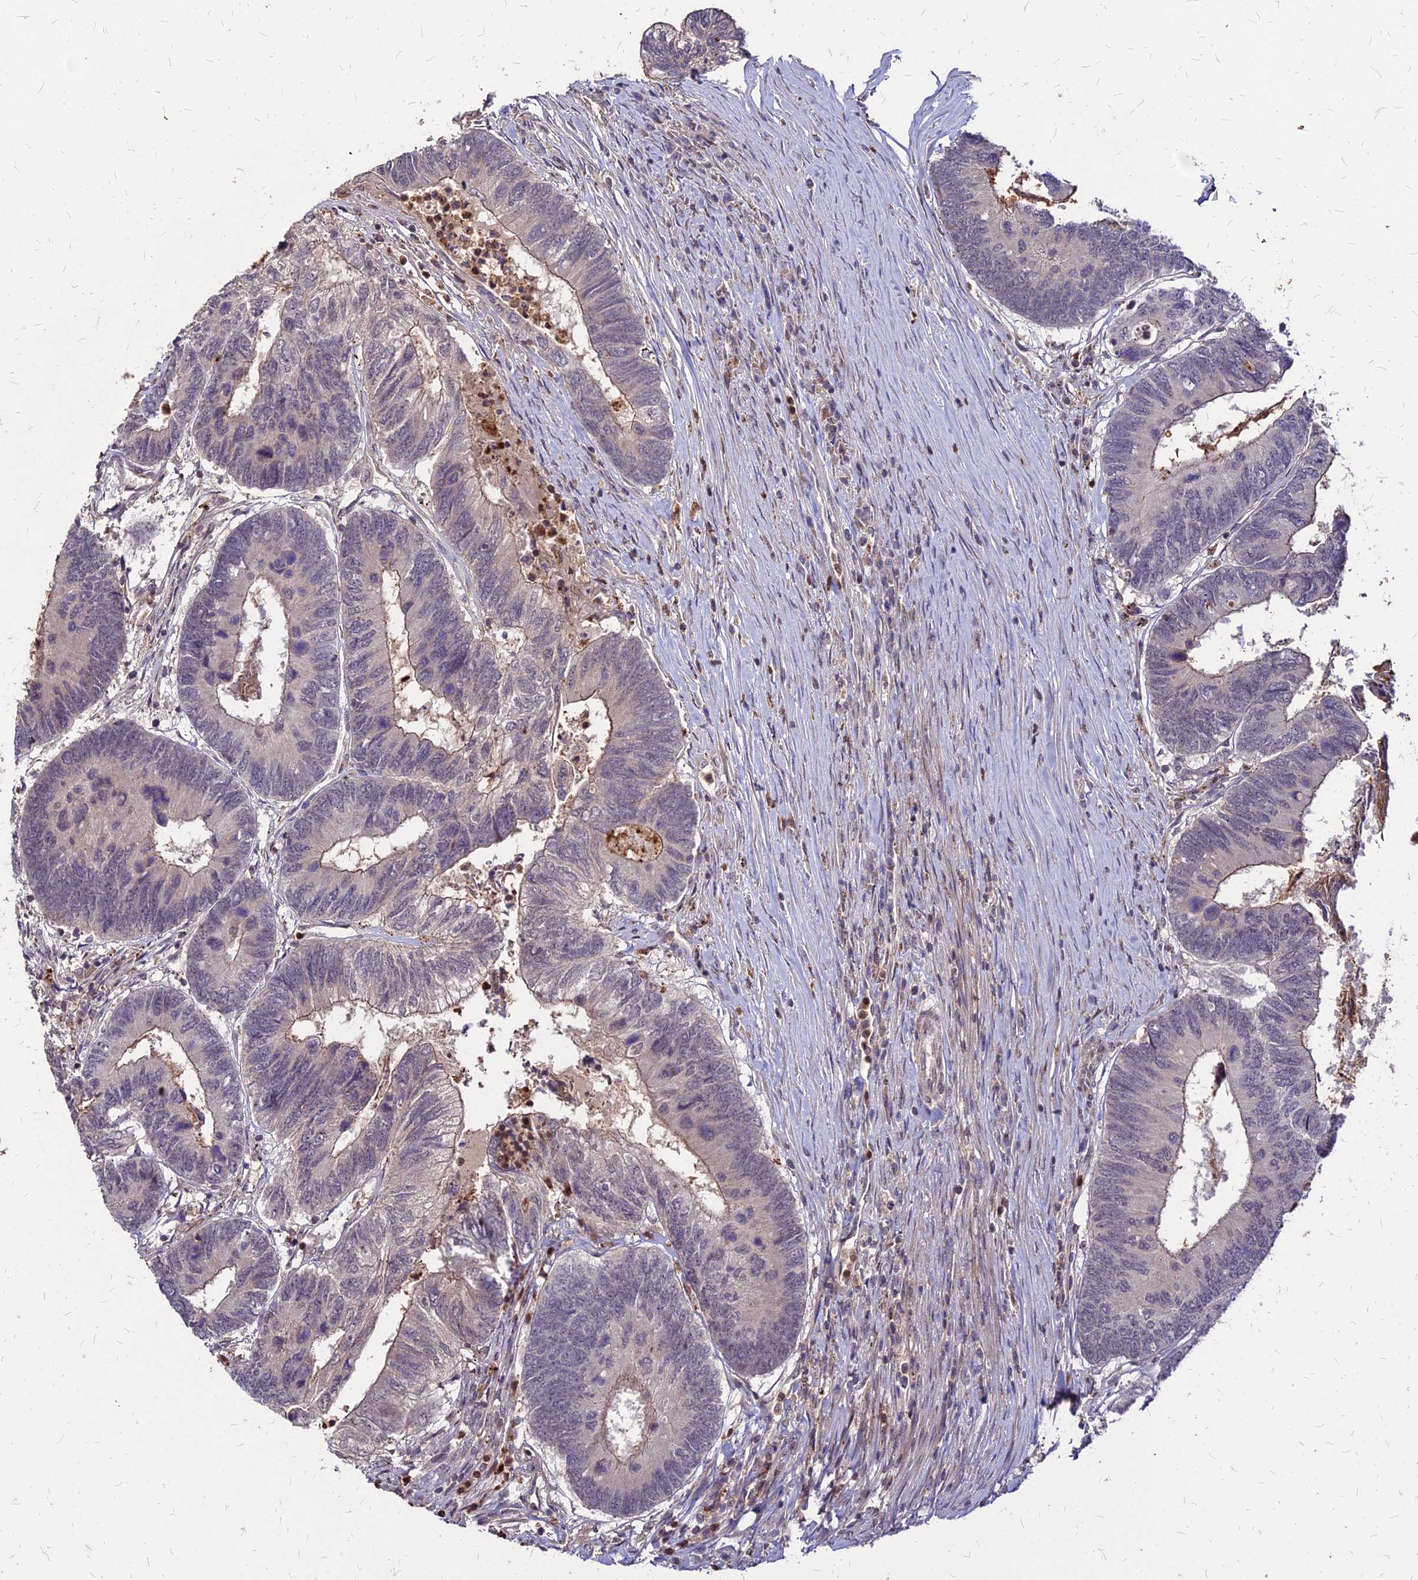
{"staining": {"intensity": "negative", "quantity": "none", "location": "none"}, "tissue": "colorectal cancer", "cell_type": "Tumor cells", "image_type": "cancer", "snomed": [{"axis": "morphology", "description": "Adenocarcinoma, NOS"}, {"axis": "topography", "description": "Colon"}], "caption": "Tumor cells show no significant protein staining in colorectal cancer (adenocarcinoma).", "gene": "APBA3", "patient": {"sex": "female", "age": 67}}